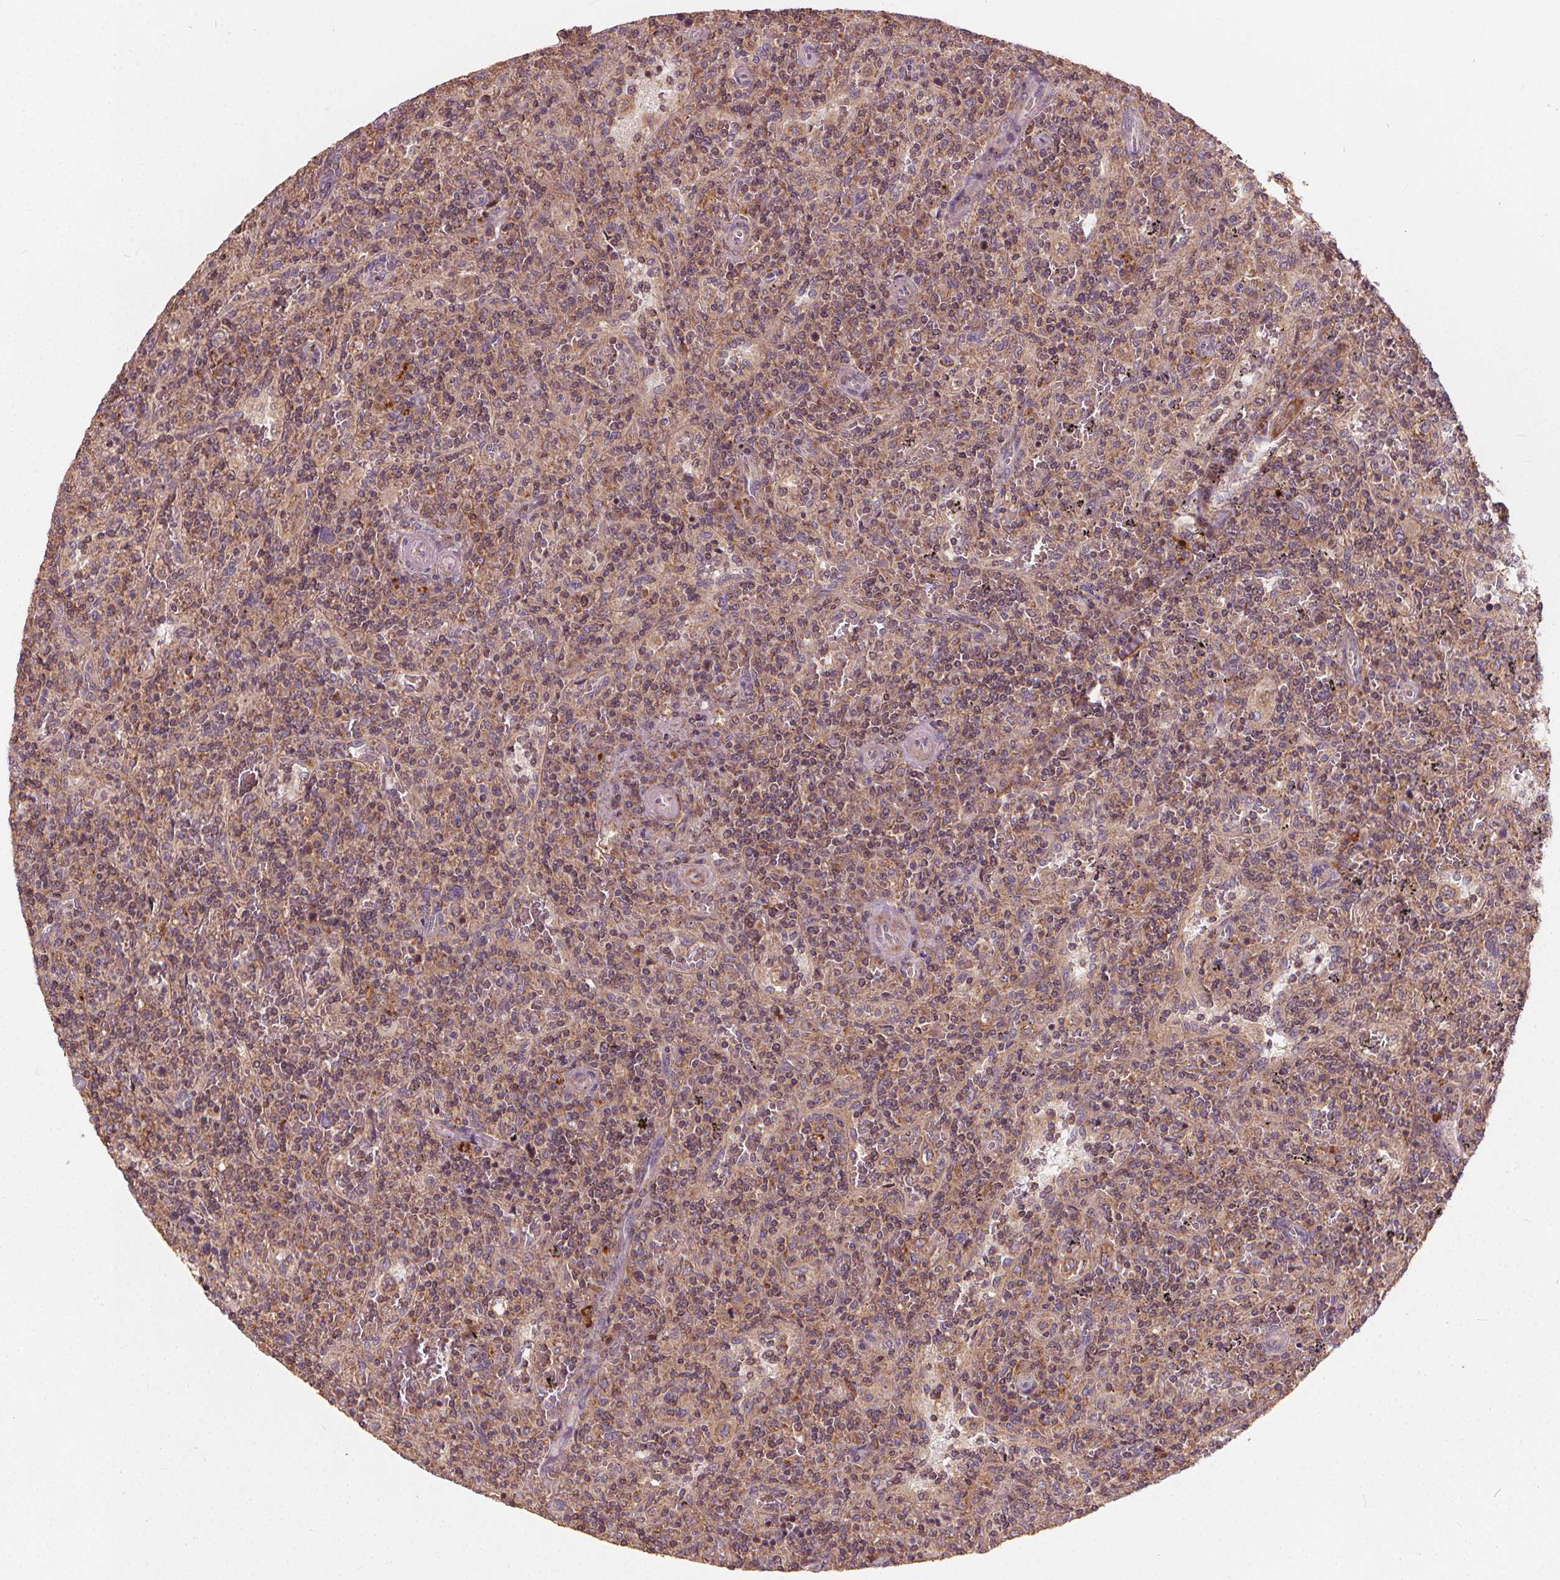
{"staining": {"intensity": "moderate", "quantity": ">75%", "location": "cytoplasmic/membranous"}, "tissue": "lymphoma", "cell_type": "Tumor cells", "image_type": "cancer", "snomed": [{"axis": "morphology", "description": "Malignant lymphoma, non-Hodgkin's type, Low grade"}, {"axis": "topography", "description": "Spleen"}], "caption": "A micrograph of human lymphoma stained for a protein displays moderate cytoplasmic/membranous brown staining in tumor cells.", "gene": "ORAI2", "patient": {"sex": "male", "age": 62}}